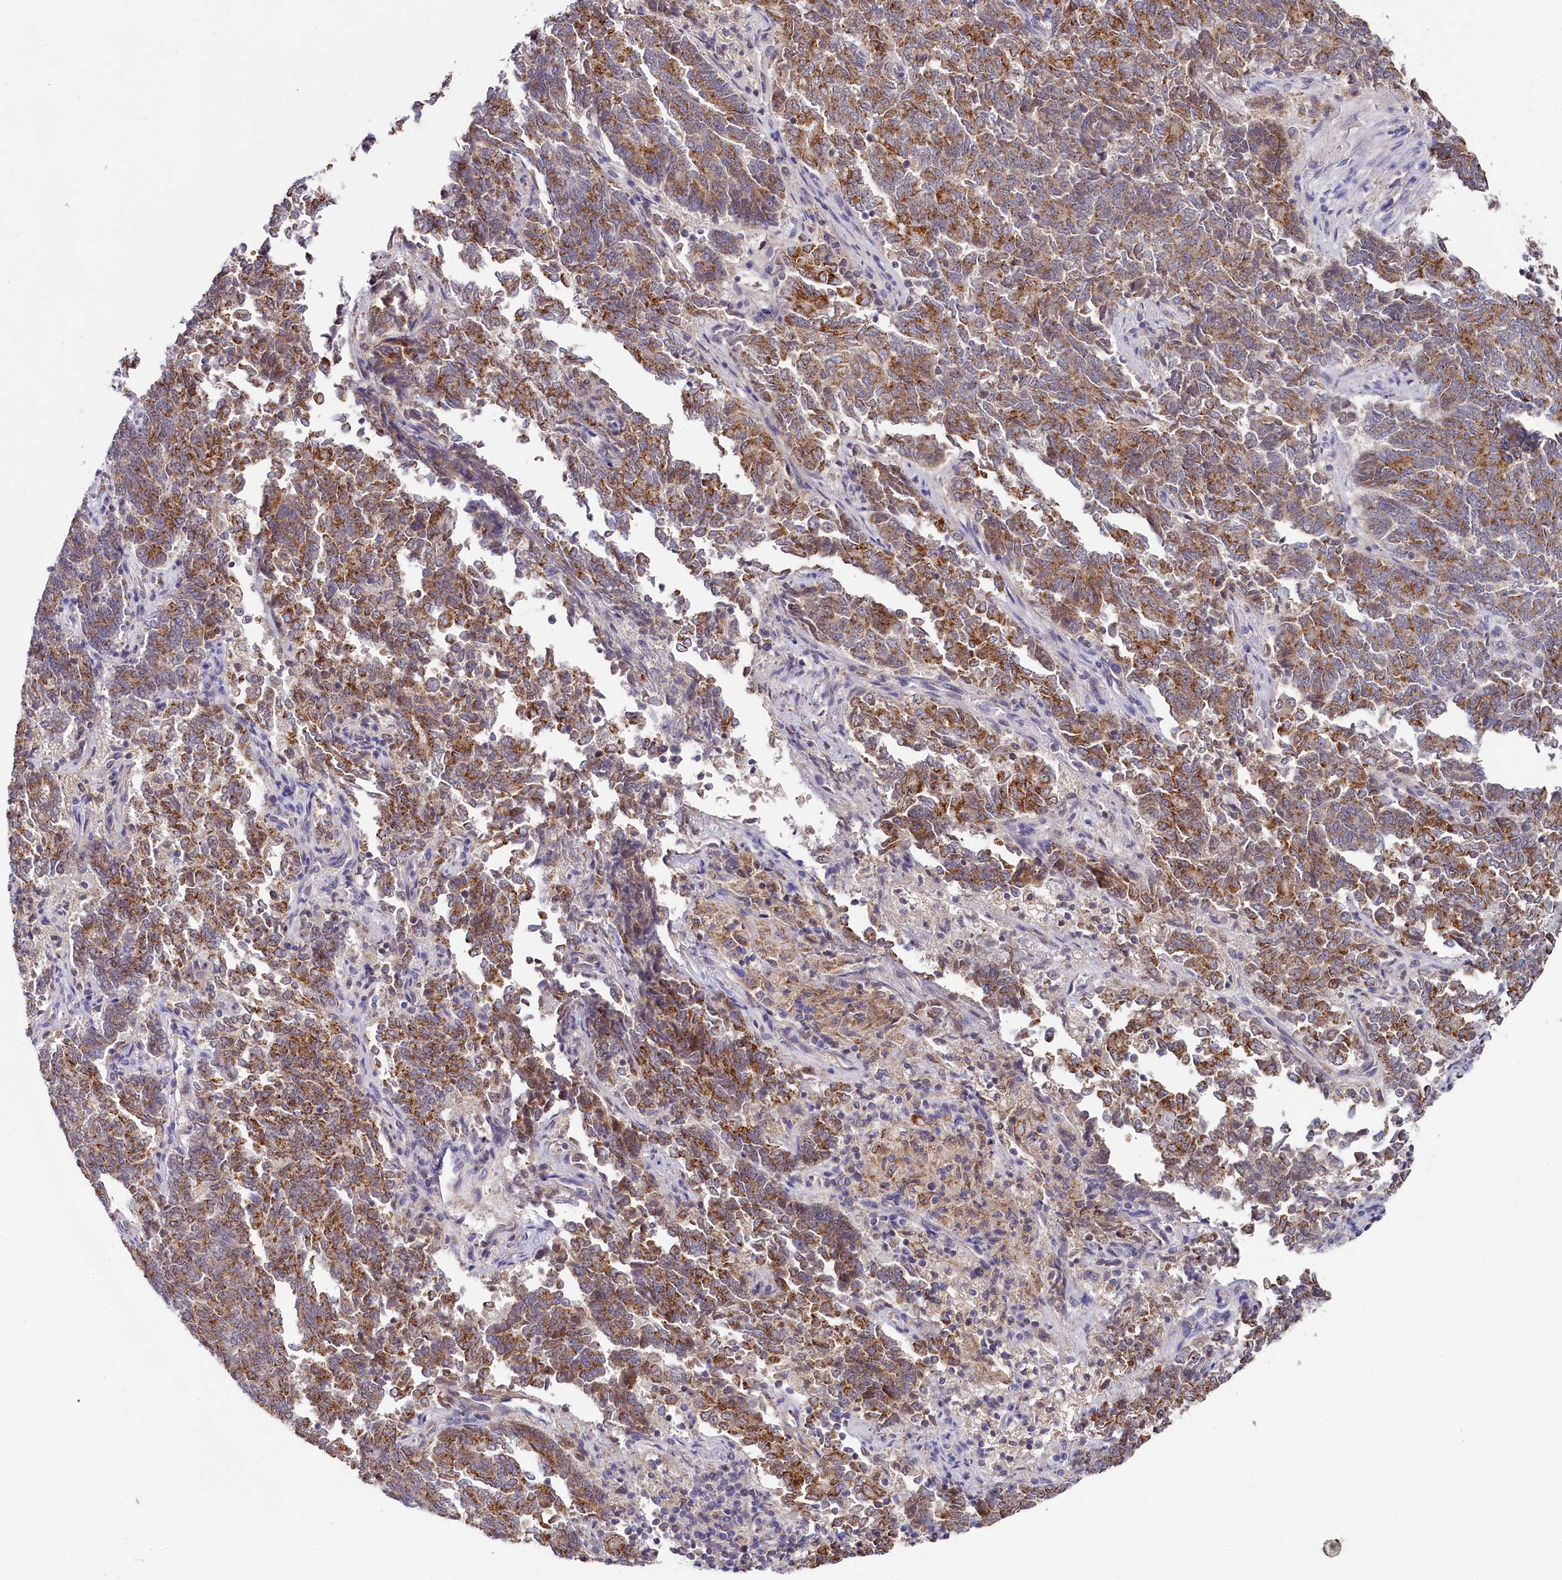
{"staining": {"intensity": "moderate", "quantity": ">75%", "location": "cytoplasmic/membranous"}, "tissue": "endometrial cancer", "cell_type": "Tumor cells", "image_type": "cancer", "snomed": [{"axis": "morphology", "description": "Adenocarcinoma, NOS"}, {"axis": "topography", "description": "Endometrium"}], "caption": "Moderate cytoplasmic/membranous protein positivity is appreciated in about >75% of tumor cells in endometrial cancer (adenocarcinoma).", "gene": "SPINK9", "patient": {"sex": "female", "age": 80}}